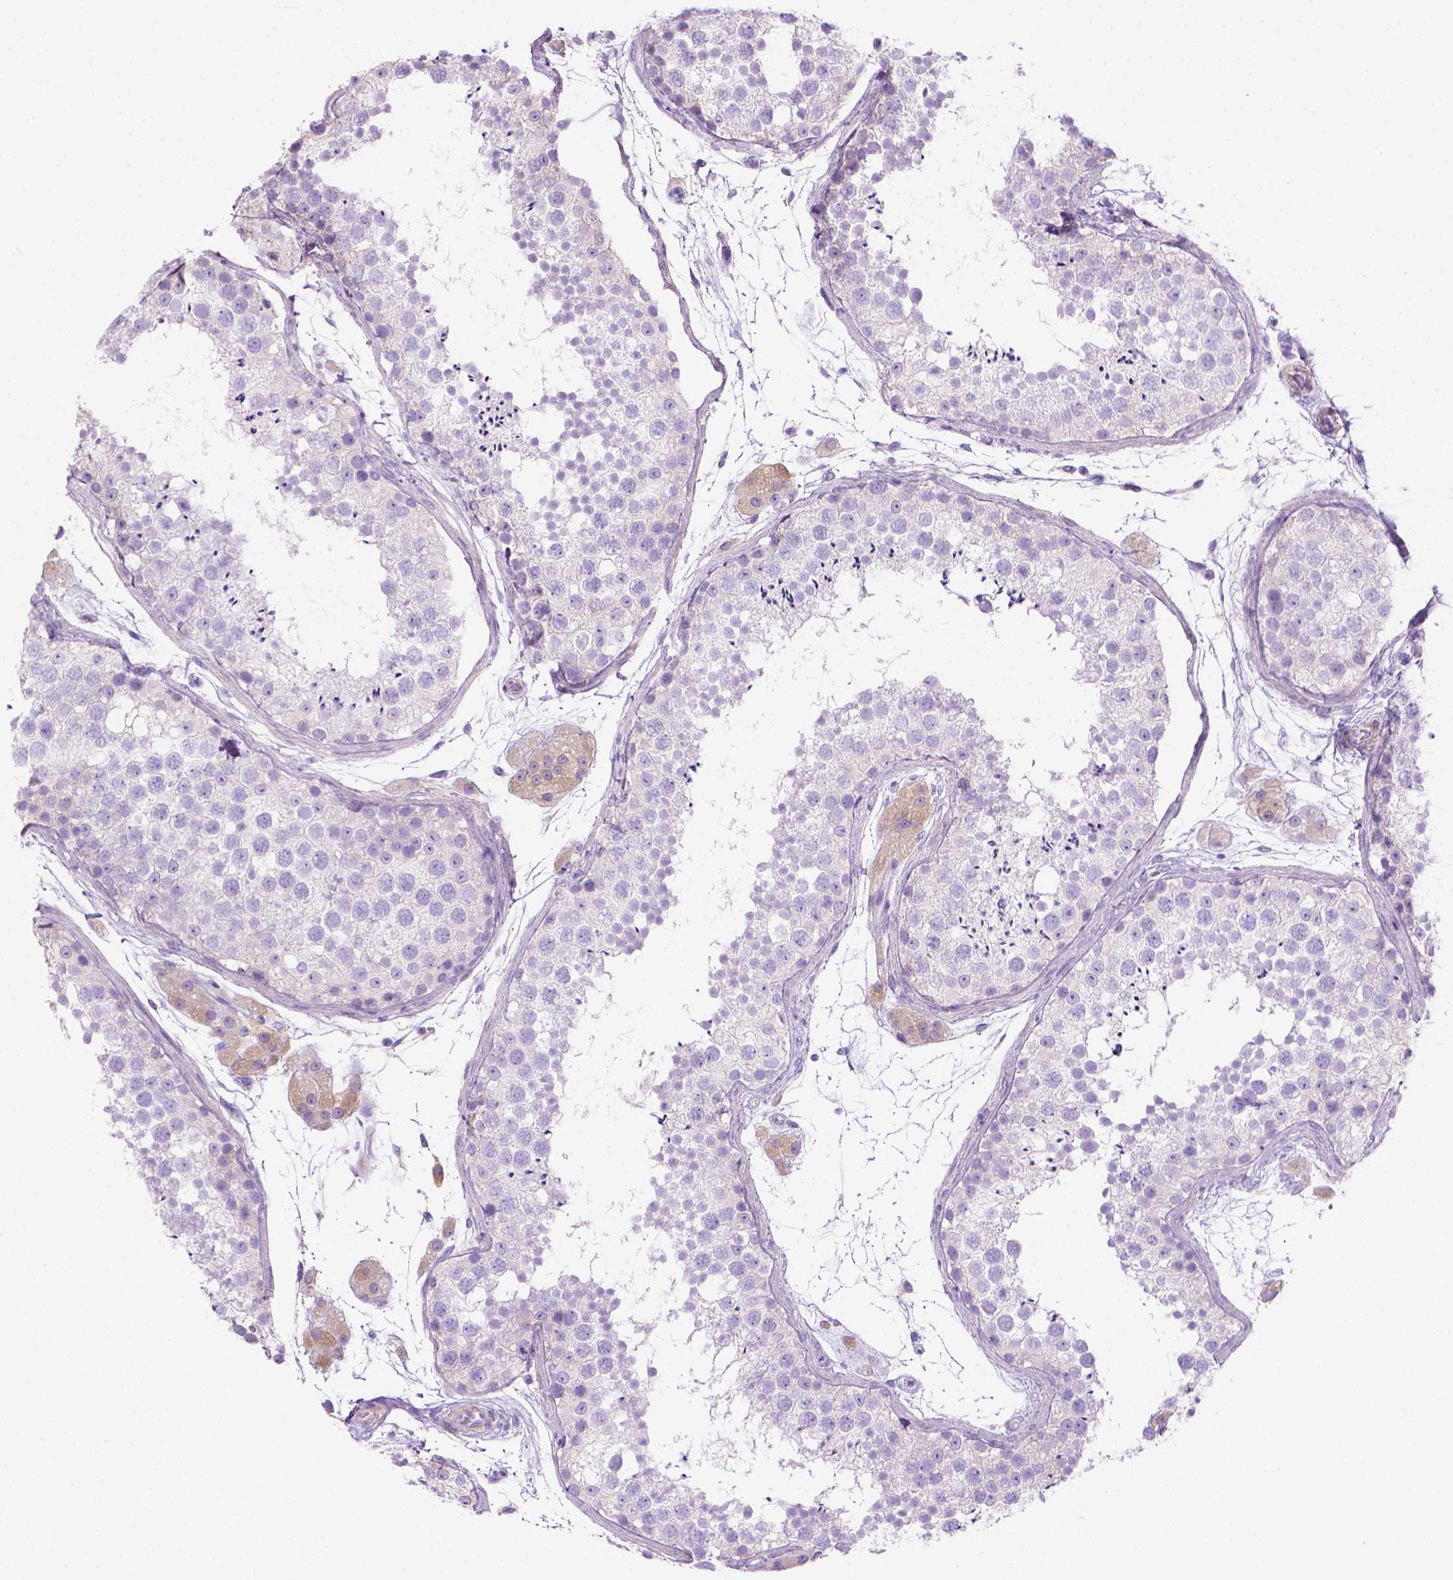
{"staining": {"intensity": "negative", "quantity": "none", "location": "none"}, "tissue": "testis", "cell_type": "Cells in seminiferous ducts", "image_type": "normal", "snomed": [{"axis": "morphology", "description": "Normal tissue, NOS"}, {"axis": "topography", "description": "Testis"}], "caption": "Protein analysis of unremarkable testis displays no significant positivity in cells in seminiferous ducts. (DAB immunohistochemistry with hematoxylin counter stain).", "gene": "FASN", "patient": {"sex": "male", "age": 41}}